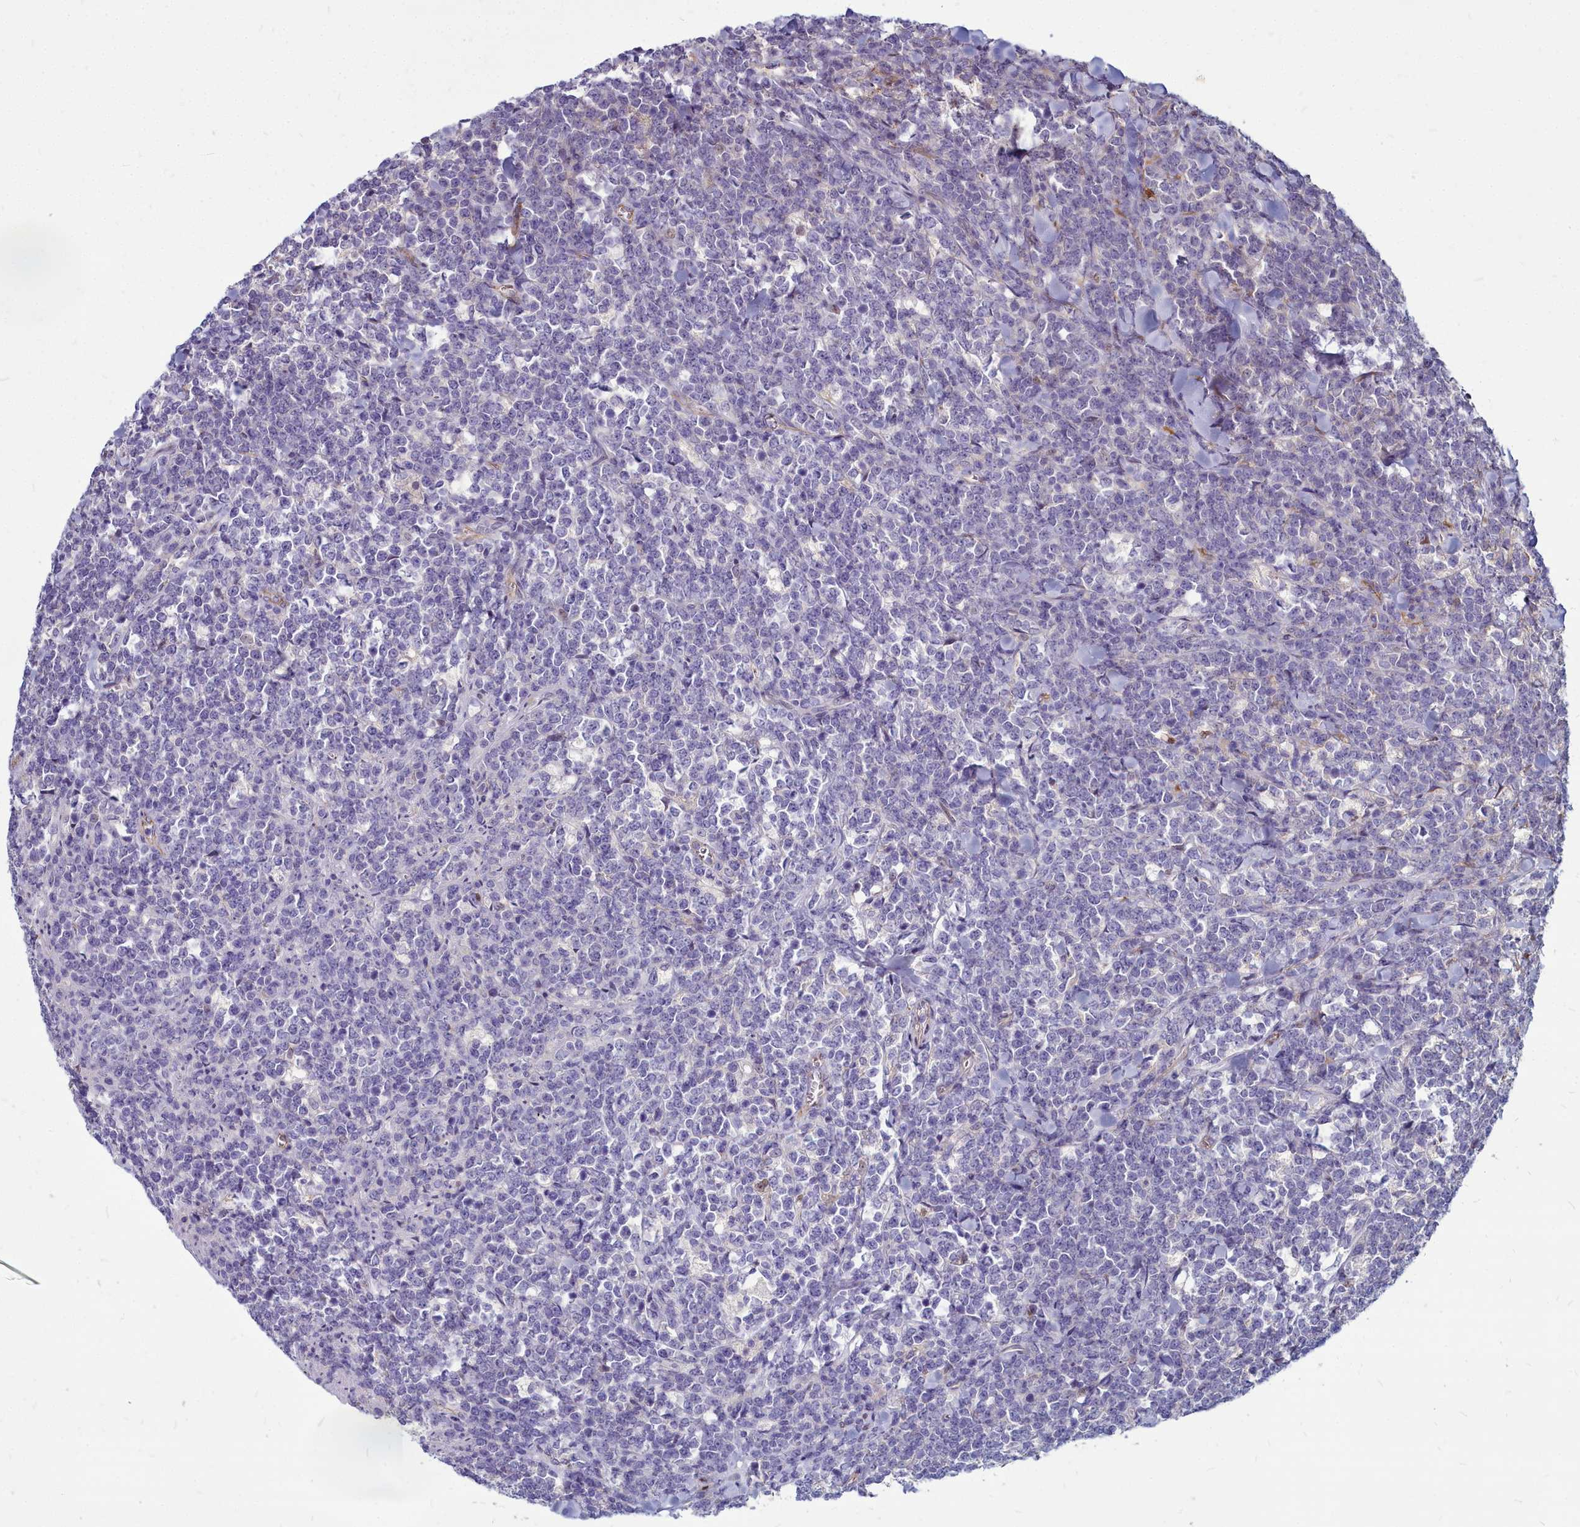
{"staining": {"intensity": "negative", "quantity": "none", "location": "none"}, "tissue": "lymphoma", "cell_type": "Tumor cells", "image_type": "cancer", "snomed": [{"axis": "morphology", "description": "Malignant lymphoma, non-Hodgkin's type, High grade"}, {"axis": "topography", "description": "Small intestine"}], "caption": "High-grade malignant lymphoma, non-Hodgkin's type was stained to show a protein in brown. There is no significant expression in tumor cells. The staining was performed using DAB (3,3'-diaminobenzidine) to visualize the protein expression in brown, while the nuclei were stained in blue with hematoxylin (Magnification: 20x).", "gene": "TTC5", "patient": {"sex": "male", "age": 8}}